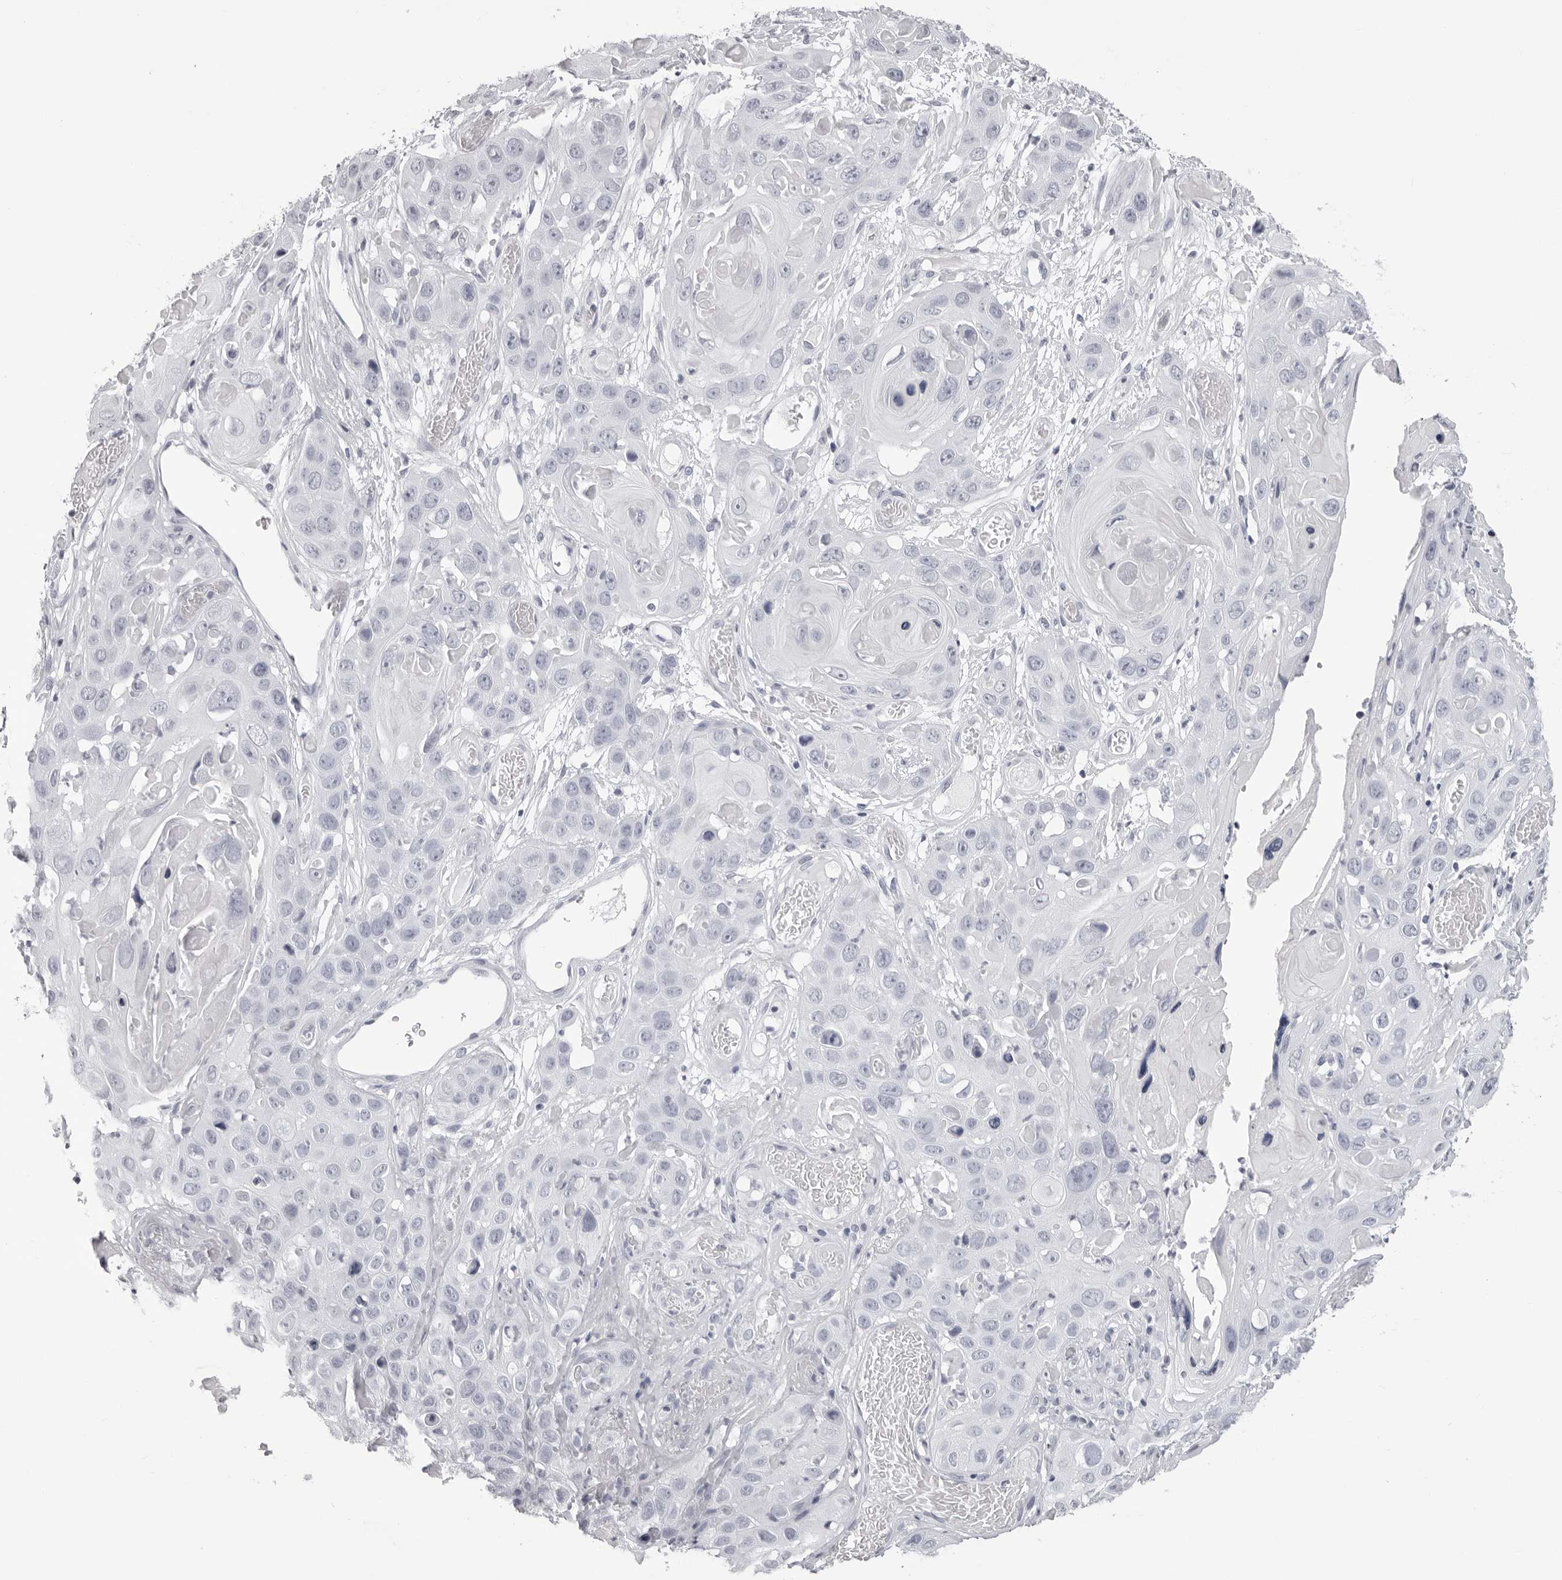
{"staining": {"intensity": "negative", "quantity": "none", "location": "none"}, "tissue": "skin cancer", "cell_type": "Tumor cells", "image_type": "cancer", "snomed": [{"axis": "morphology", "description": "Squamous cell carcinoma, NOS"}, {"axis": "topography", "description": "Skin"}], "caption": "A photomicrograph of skin squamous cell carcinoma stained for a protein shows no brown staining in tumor cells. (Stains: DAB (3,3'-diaminobenzidine) immunohistochemistry (IHC) with hematoxylin counter stain, Microscopy: brightfield microscopy at high magnification).", "gene": "CST1", "patient": {"sex": "male", "age": 55}}